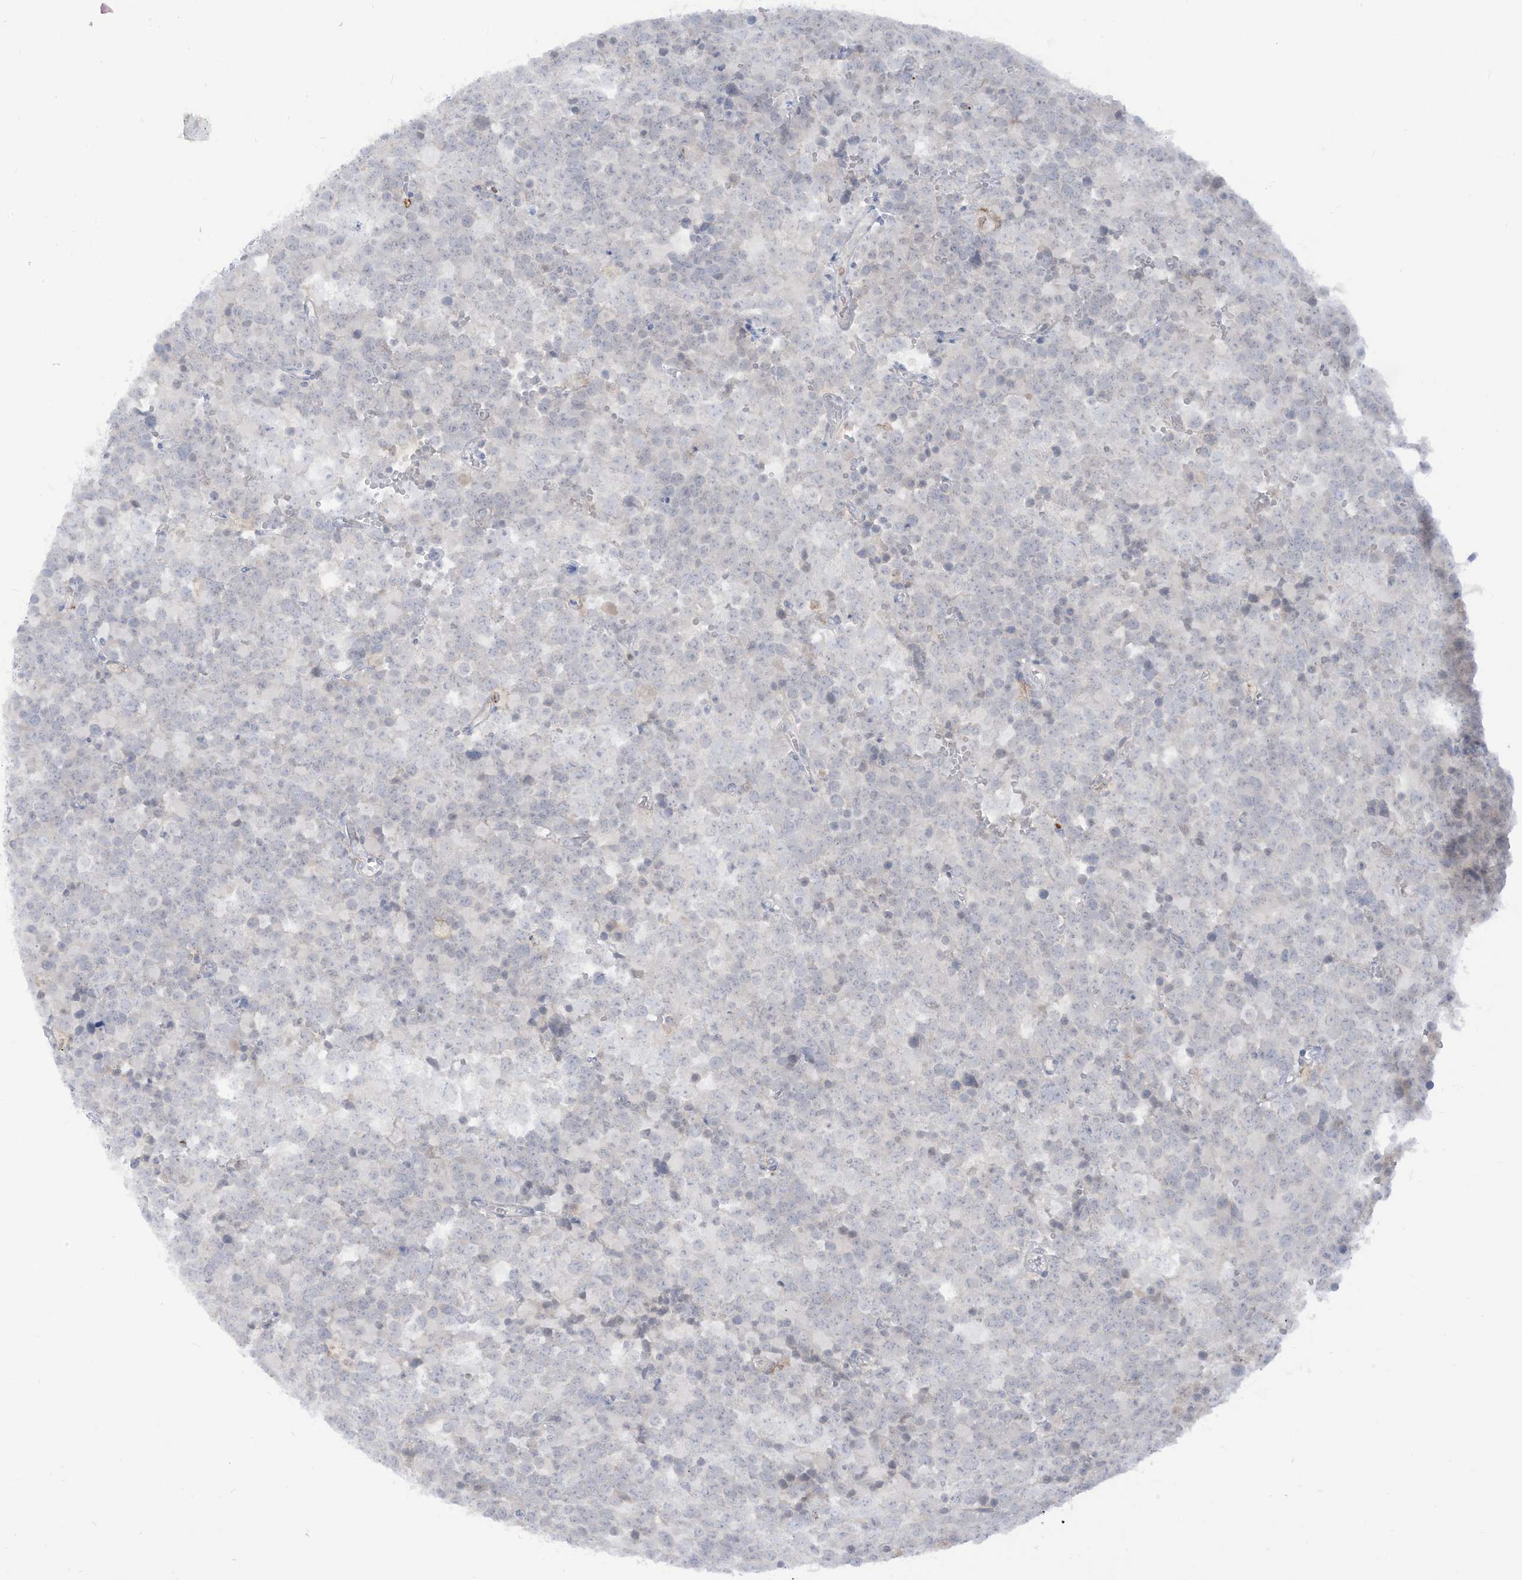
{"staining": {"intensity": "negative", "quantity": "none", "location": "none"}, "tissue": "testis cancer", "cell_type": "Tumor cells", "image_type": "cancer", "snomed": [{"axis": "morphology", "description": "Seminoma, NOS"}, {"axis": "topography", "description": "Testis"}], "caption": "A micrograph of human testis seminoma is negative for staining in tumor cells. (Brightfield microscopy of DAB (3,3'-diaminobenzidine) IHC at high magnification).", "gene": "NOTO", "patient": {"sex": "male", "age": 71}}